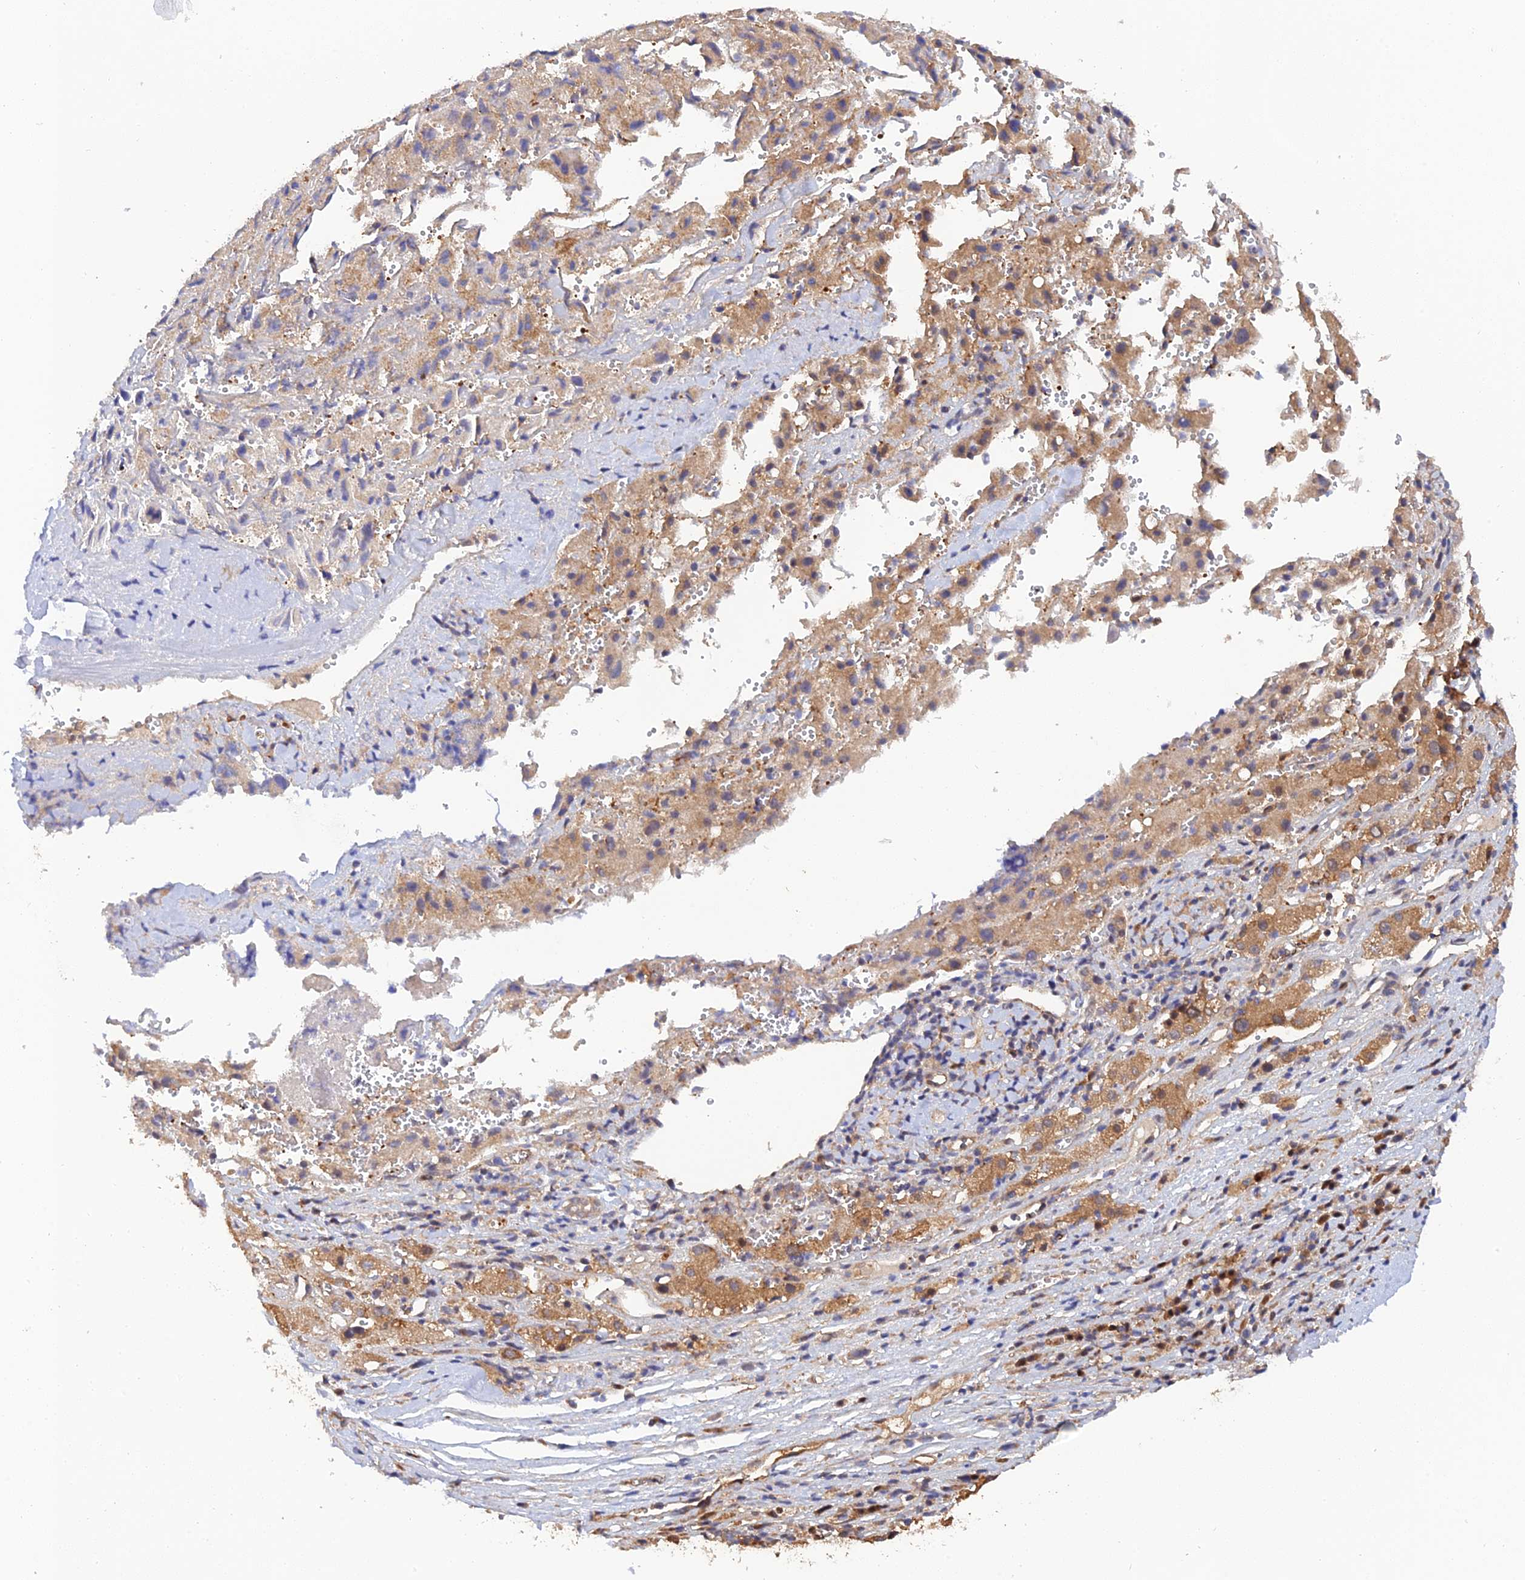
{"staining": {"intensity": "strong", "quantity": ">75%", "location": "cytoplasmic/membranous"}, "tissue": "liver cancer", "cell_type": "Tumor cells", "image_type": "cancer", "snomed": [{"axis": "morphology", "description": "Carcinoma, Hepatocellular, NOS"}, {"axis": "topography", "description": "Liver"}], "caption": "Immunohistochemical staining of liver cancer displays high levels of strong cytoplasmic/membranous protein staining in about >75% of tumor cells.", "gene": "ARL2BP", "patient": {"sex": "female", "age": 58}}